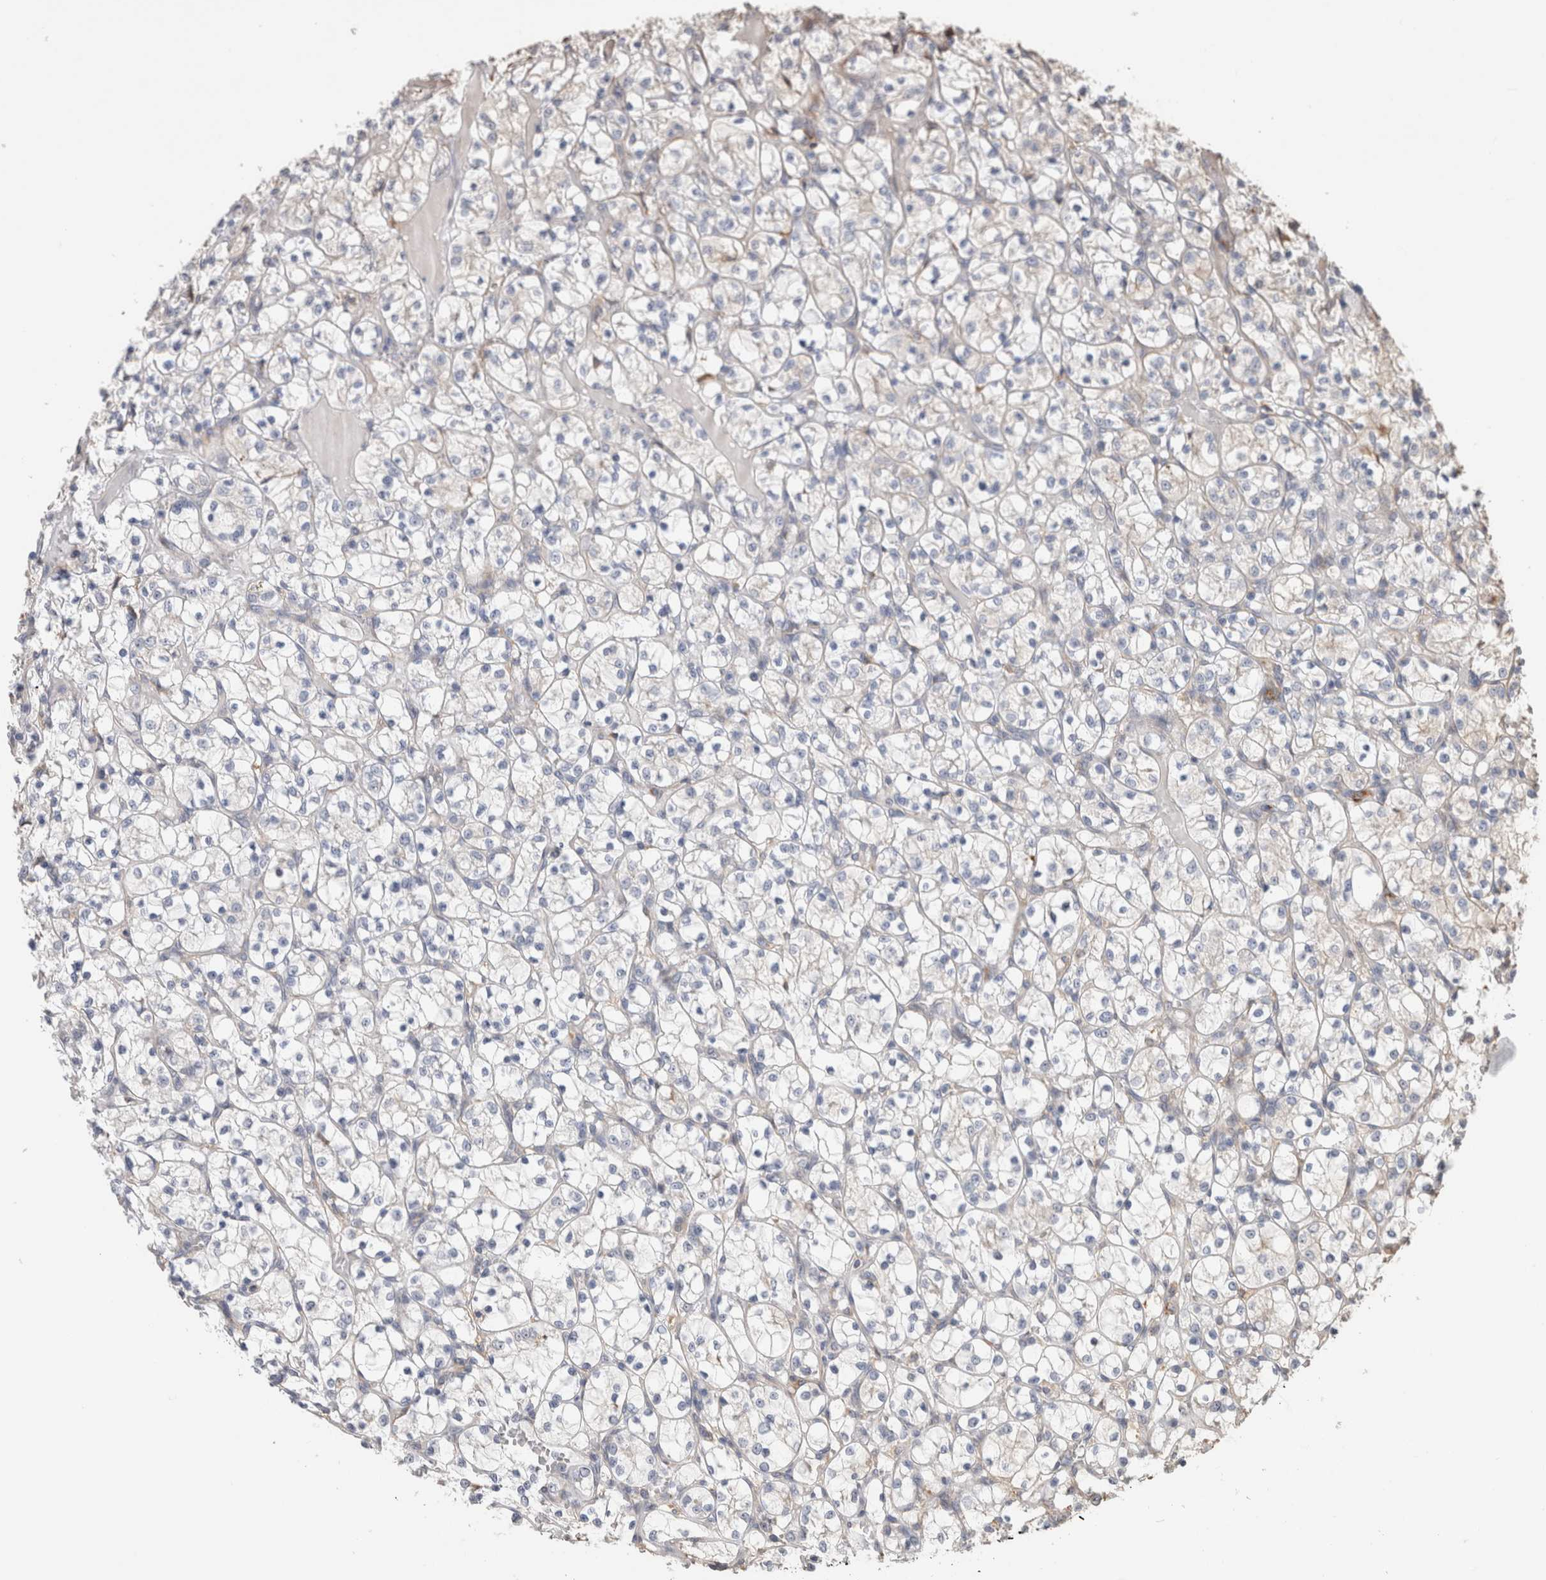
{"staining": {"intensity": "negative", "quantity": "none", "location": "none"}, "tissue": "renal cancer", "cell_type": "Tumor cells", "image_type": "cancer", "snomed": [{"axis": "morphology", "description": "Adenocarcinoma, NOS"}, {"axis": "topography", "description": "Kidney"}], "caption": "IHC of adenocarcinoma (renal) displays no positivity in tumor cells.", "gene": "CLIP1", "patient": {"sex": "female", "age": 69}}